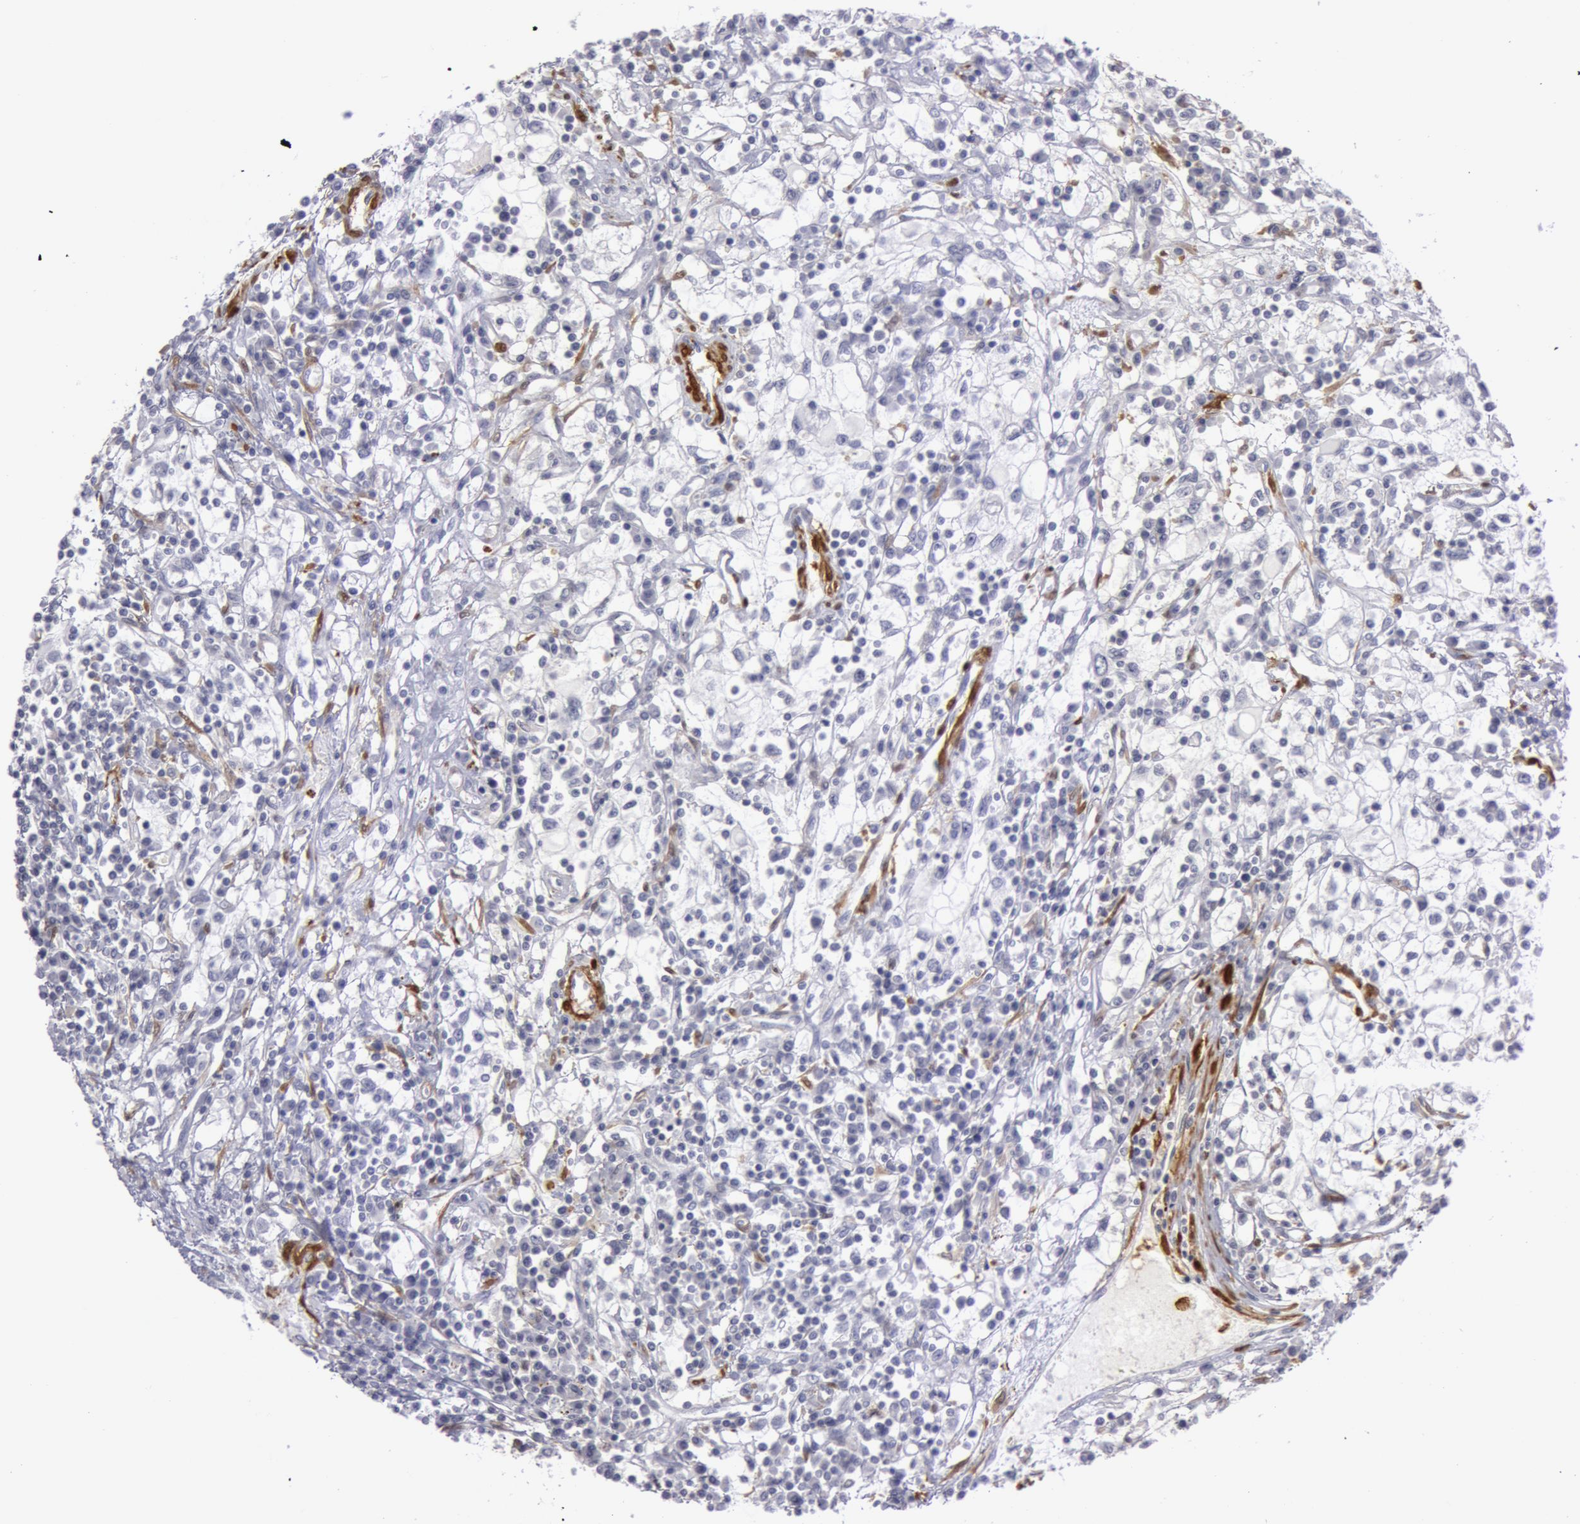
{"staining": {"intensity": "negative", "quantity": "none", "location": "none"}, "tissue": "renal cancer", "cell_type": "Tumor cells", "image_type": "cancer", "snomed": [{"axis": "morphology", "description": "Adenocarcinoma, NOS"}, {"axis": "topography", "description": "Kidney"}], "caption": "Immunohistochemistry (IHC) image of adenocarcinoma (renal) stained for a protein (brown), which demonstrates no expression in tumor cells.", "gene": "TAGLN", "patient": {"sex": "male", "age": 82}}